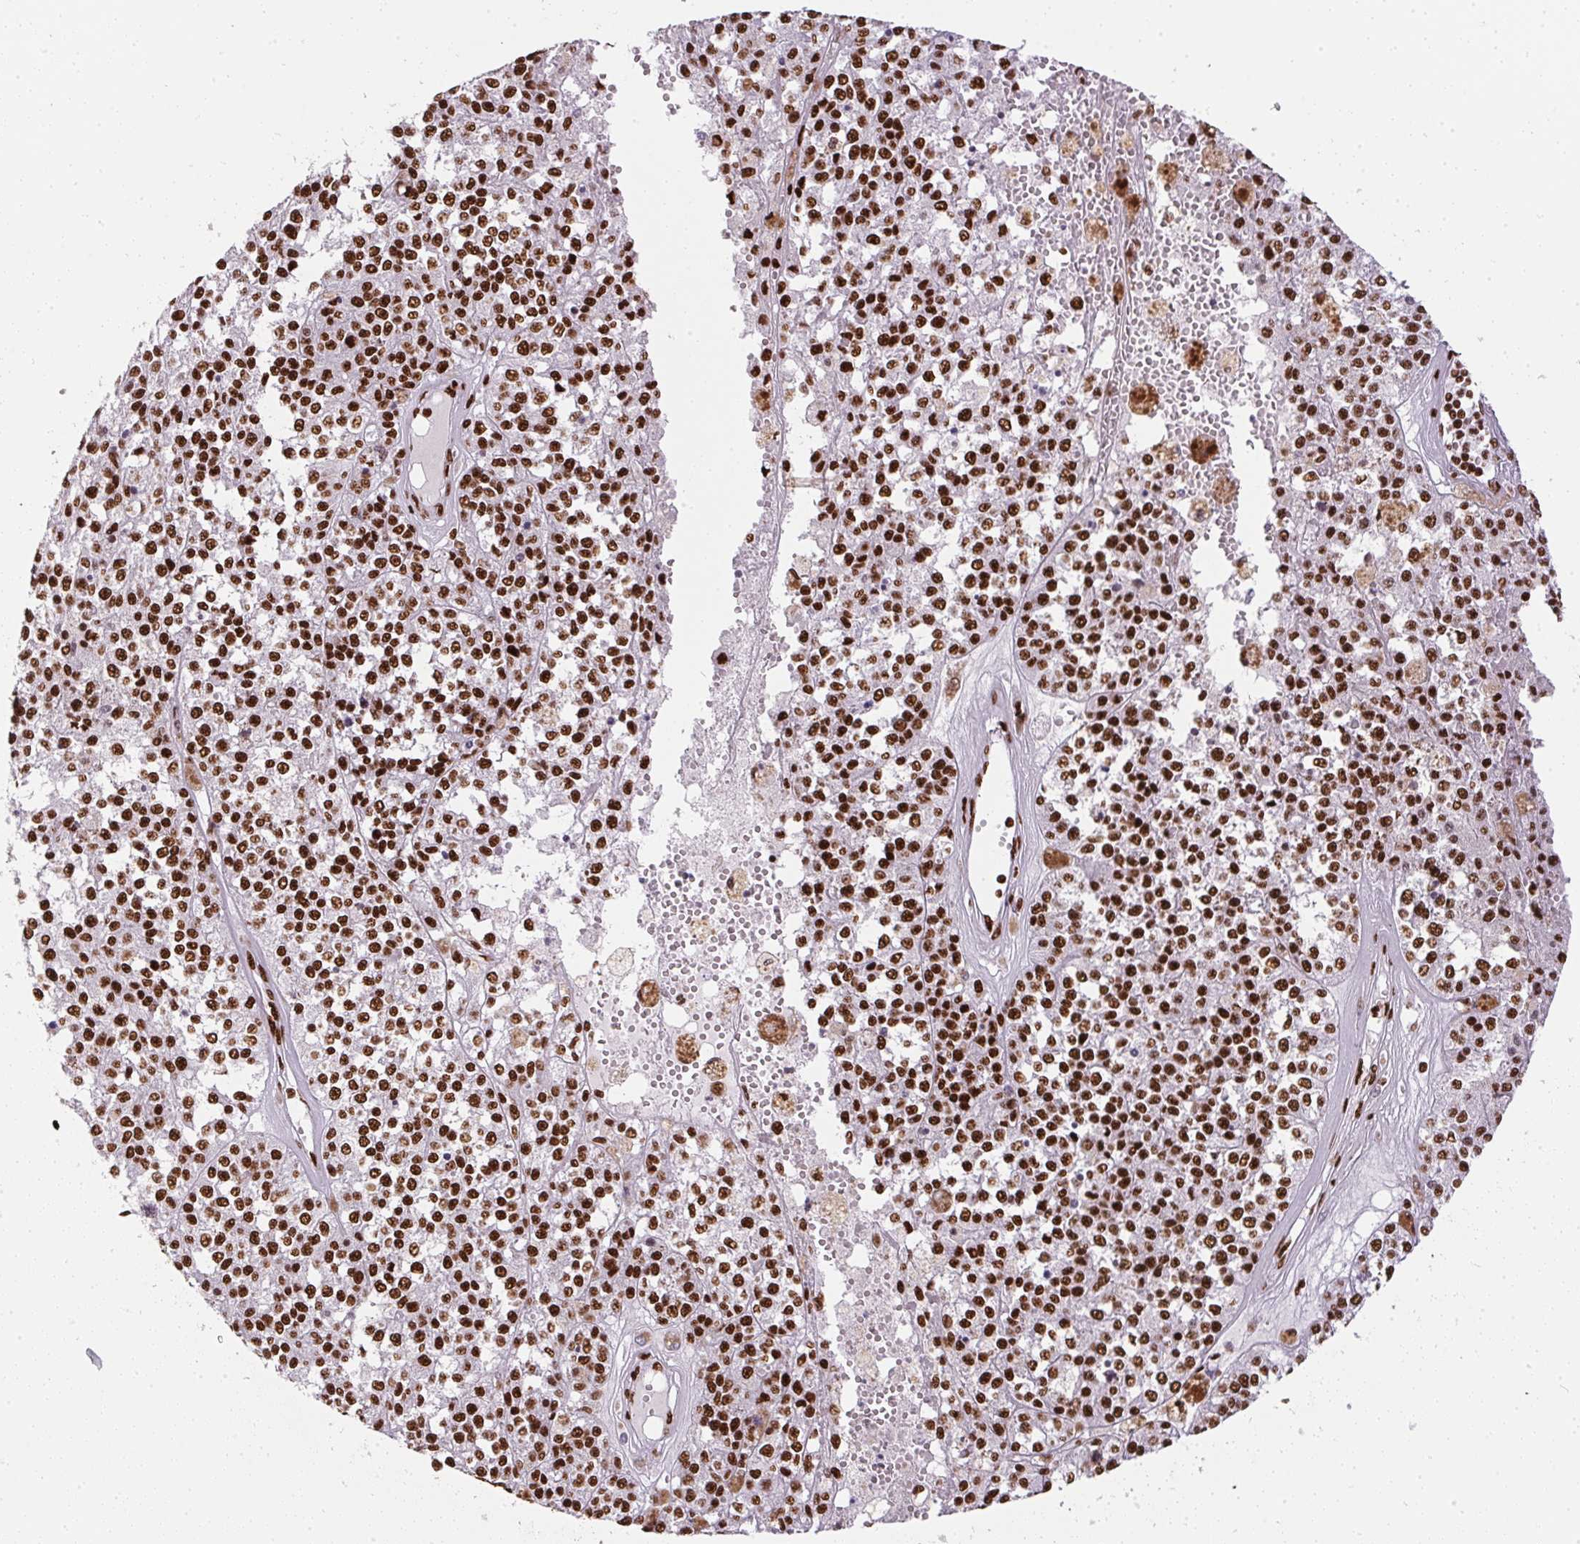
{"staining": {"intensity": "strong", "quantity": ">75%", "location": "nuclear"}, "tissue": "melanoma", "cell_type": "Tumor cells", "image_type": "cancer", "snomed": [{"axis": "morphology", "description": "Malignant melanoma, Metastatic site"}, {"axis": "topography", "description": "Lymph node"}], "caption": "DAB (3,3'-diaminobenzidine) immunohistochemical staining of human melanoma displays strong nuclear protein staining in approximately >75% of tumor cells.", "gene": "PAGE3", "patient": {"sex": "female", "age": 64}}